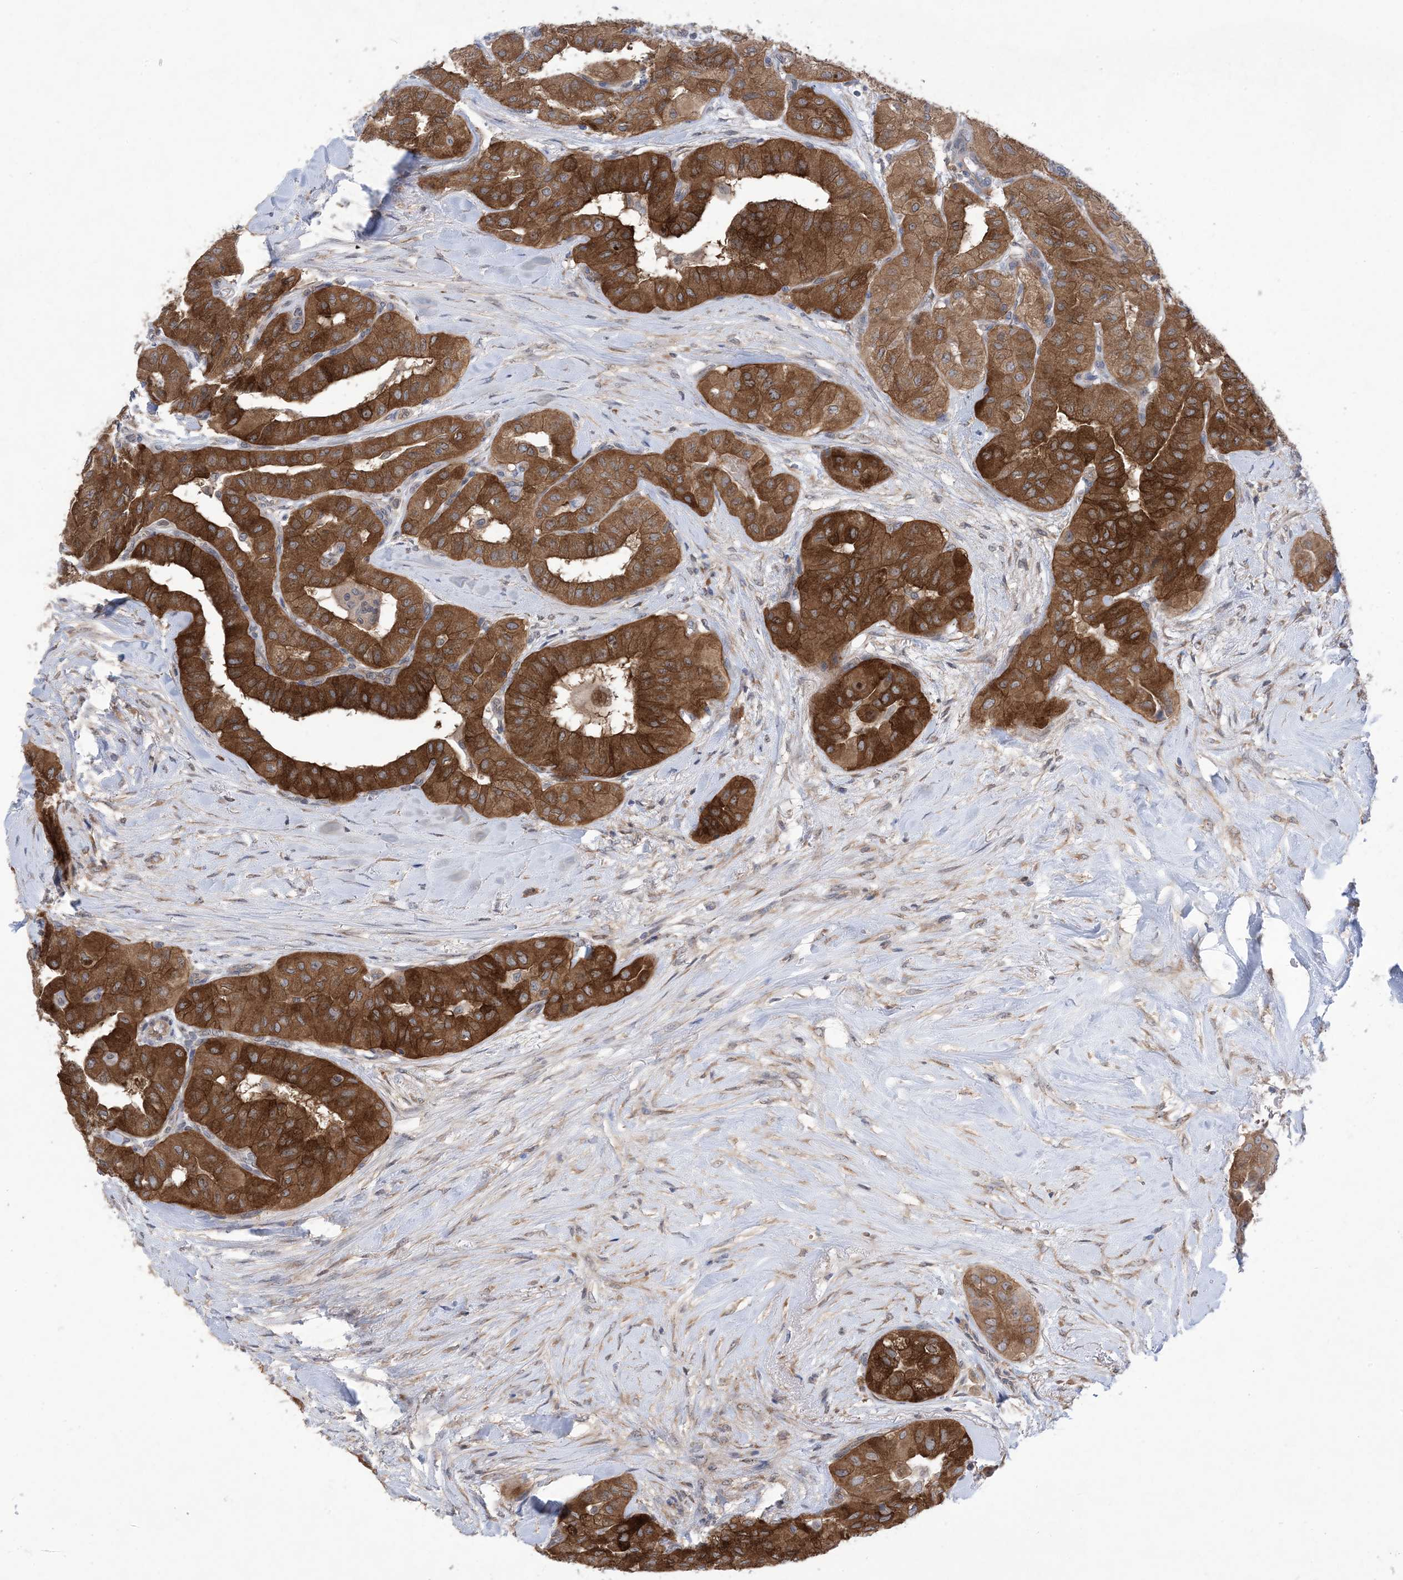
{"staining": {"intensity": "strong", "quantity": ">75%", "location": "cytoplasmic/membranous"}, "tissue": "thyroid cancer", "cell_type": "Tumor cells", "image_type": "cancer", "snomed": [{"axis": "morphology", "description": "Papillary adenocarcinoma, NOS"}, {"axis": "topography", "description": "Thyroid gland"}], "caption": "Immunohistochemistry micrograph of human papillary adenocarcinoma (thyroid) stained for a protein (brown), which exhibits high levels of strong cytoplasmic/membranous positivity in approximately >75% of tumor cells.", "gene": "EHBP1", "patient": {"sex": "female", "age": 59}}